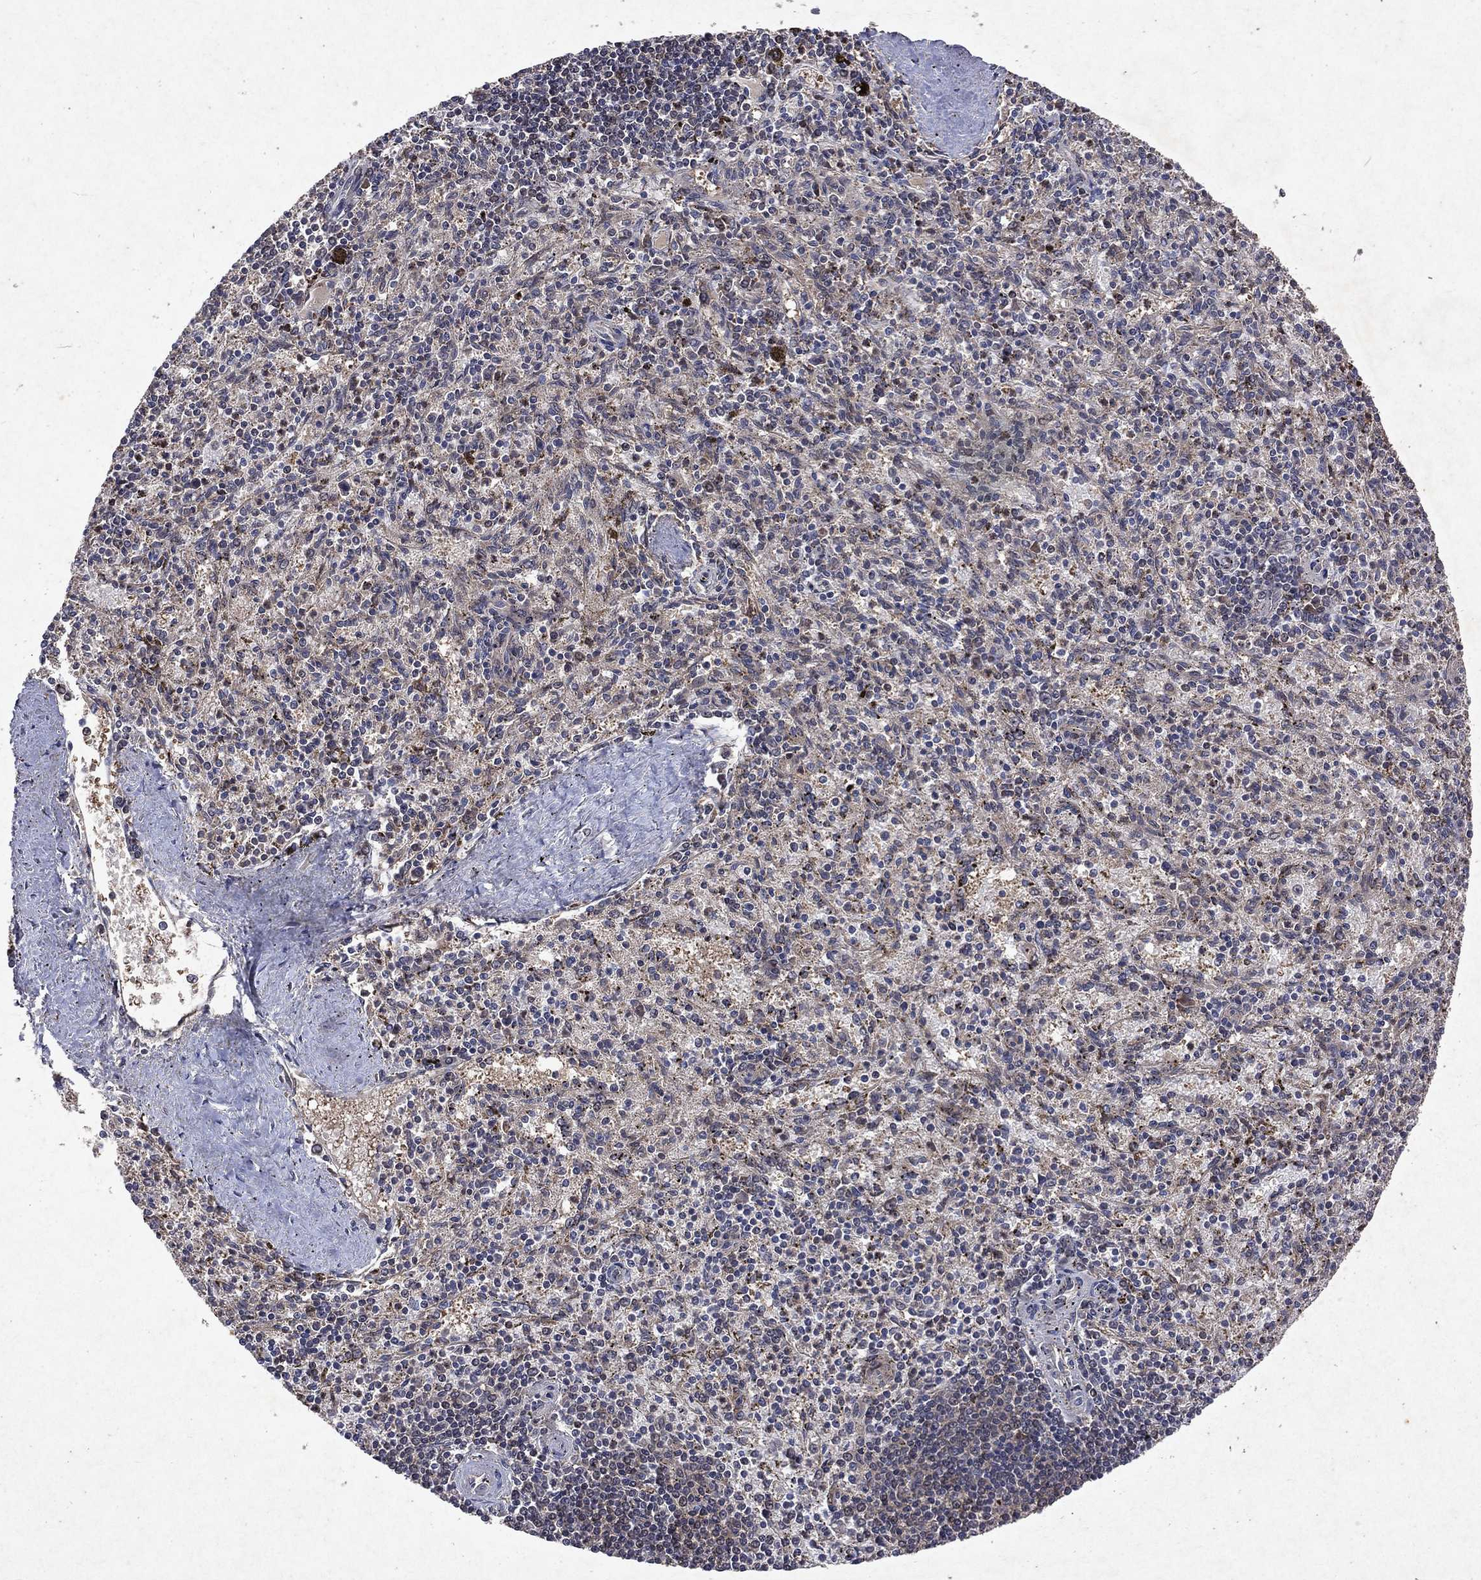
{"staining": {"intensity": "moderate", "quantity": "25%-75%", "location": "cytoplasmic/membranous,nuclear"}, "tissue": "spleen", "cell_type": "Cells in red pulp", "image_type": "normal", "snomed": [{"axis": "morphology", "description": "Normal tissue, NOS"}, {"axis": "topography", "description": "Spleen"}], "caption": "Protein expression analysis of normal human spleen reveals moderate cytoplasmic/membranous,nuclear staining in about 25%-75% of cells in red pulp. (Stains: DAB in brown, nuclei in blue, Microscopy: brightfield microscopy at high magnification).", "gene": "MTAP", "patient": {"sex": "female", "age": 37}}